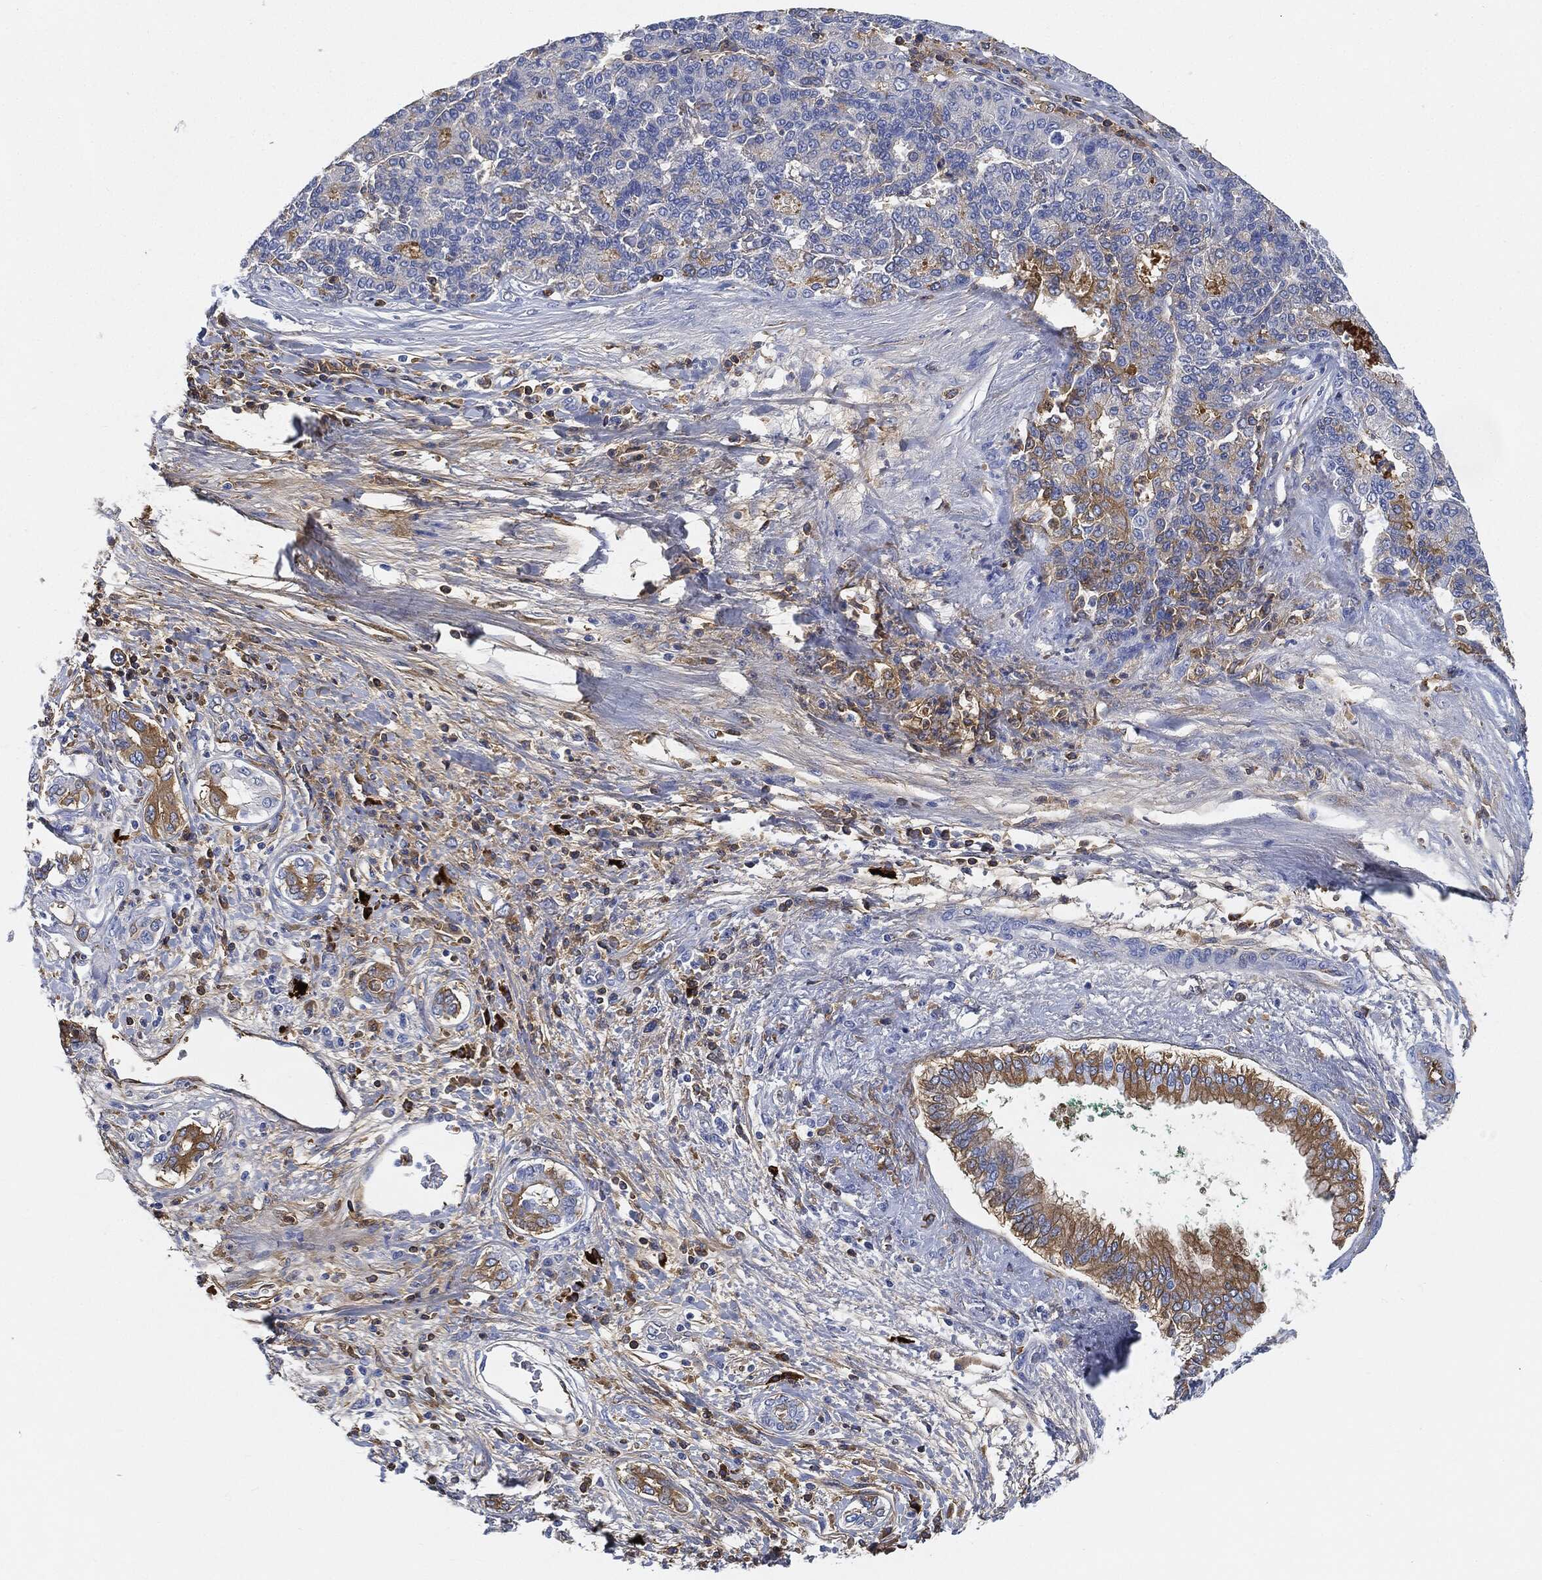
{"staining": {"intensity": "moderate", "quantity": "<25%", "location": "cytoplasmic/membranous"}, "tissue": "liver cancer", "cell_type": "Tumor cells", "image_type": "cancer", "snomed": [{"axis": "morphology", "description": "Carcinoma, Hepatocellular, NOS"}, {"axis": "topography", "description": "Liver"}], "caption": "Liver cancer (hepatocellular carcinoma) stained with DAB (3,3'-diaminobenzidine) immunohistochemistry displays low levels of moderate cytoplasmic/membranous staining in about <25% of tumor cells.", "gene": "IGLV6-57", "patient": {"sex": "male", "age": 65}}